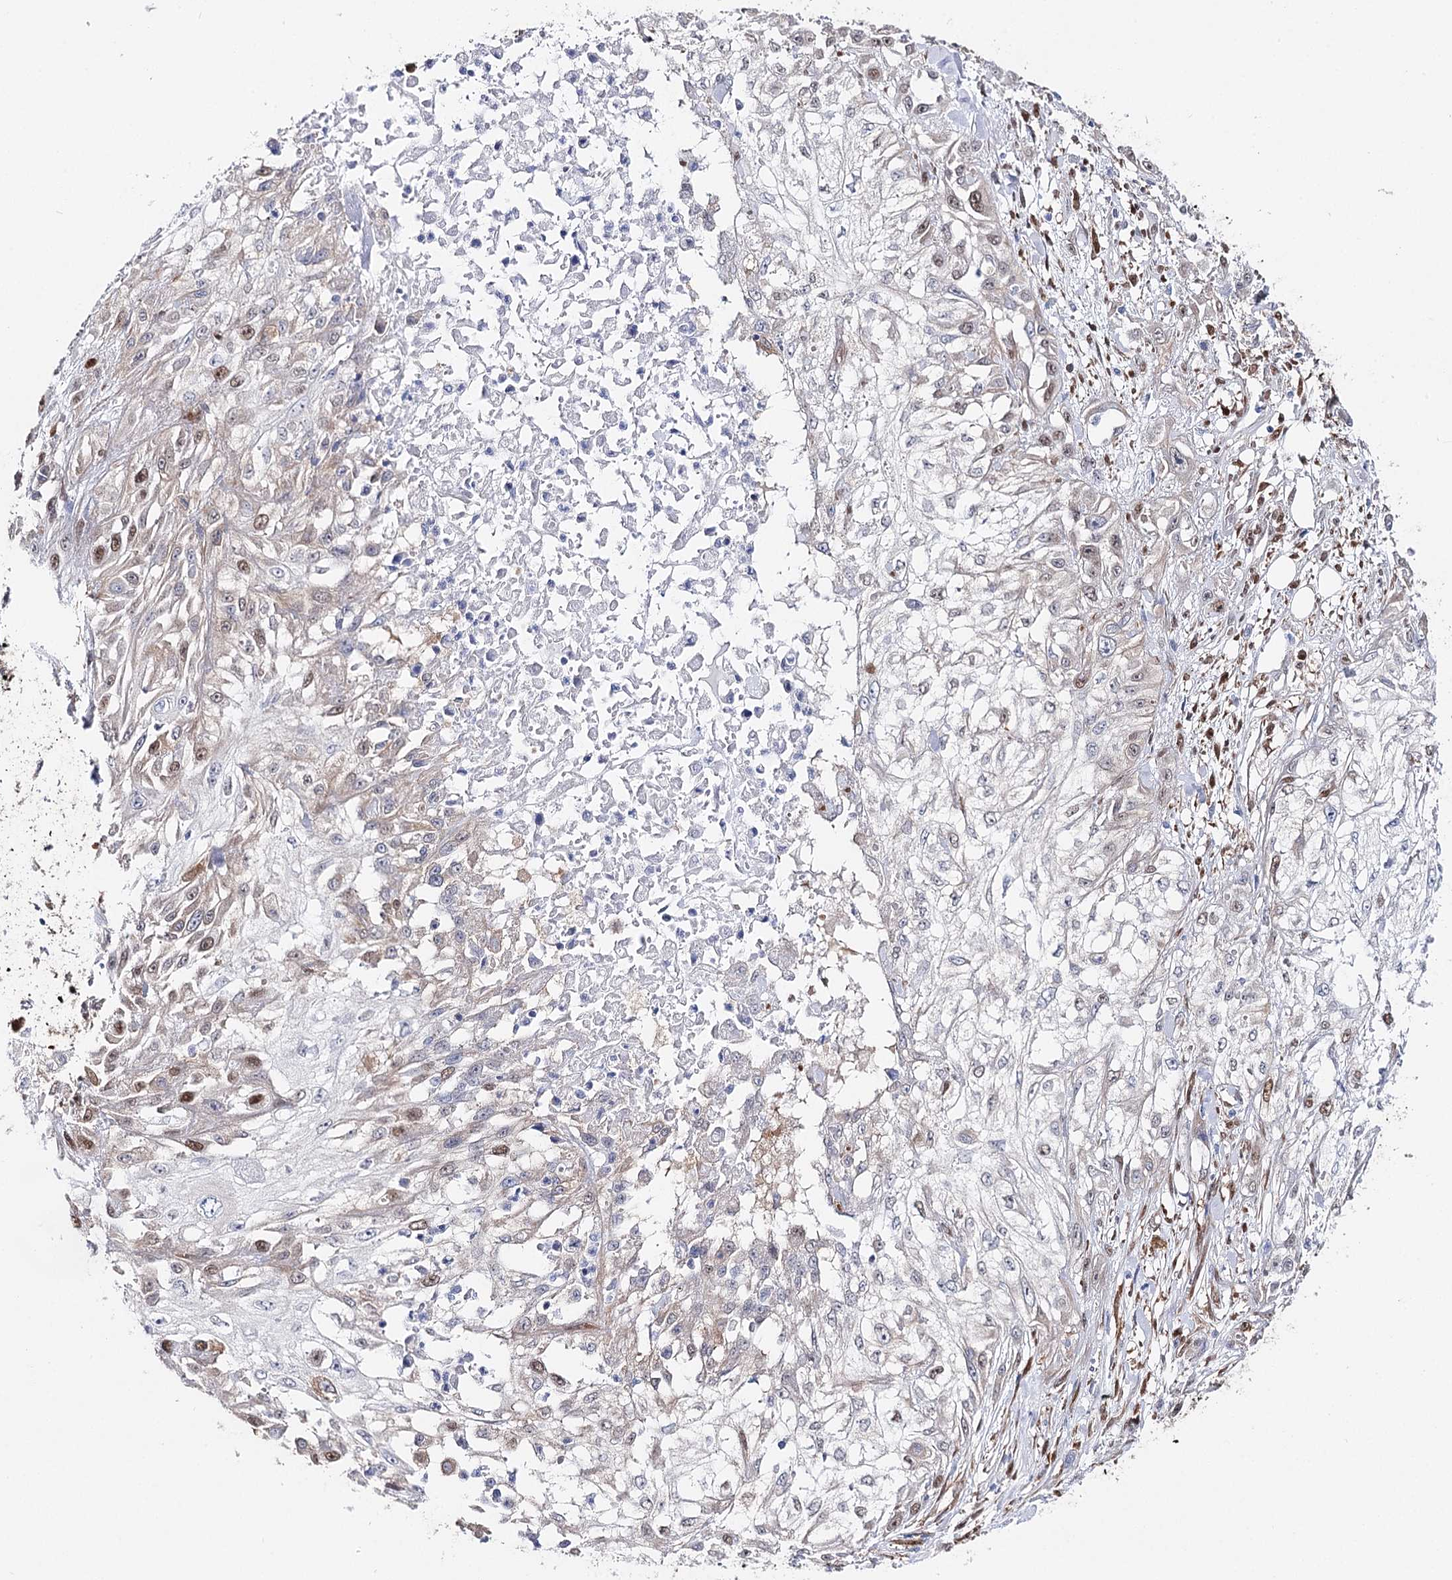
{"staining": {"intensity": "moderate", "quantity": "<25%", "location": "nuclear"}, "tissue": "skin cancer", "cell_type": "Tumor cells", "image_type": "cancer", "snomed": [{"axis": "morphology", "description": "Squamous cell carcinoma, NOS"}, {"axis": "morphology", "description": "Squamous cell carcinoma, metastatic, NOS"}, {"axis": "topography", "description": "Skin"}, {"axis": "topography", "description": "Lymph node"}], "caption": "Moderate nuclear positivity for a protein is identified in about <25% of tumor cells of skin cancer using immunohistochemistry.", "gene": "UGDH", "patient": {"sex": "male", "age": 75}}